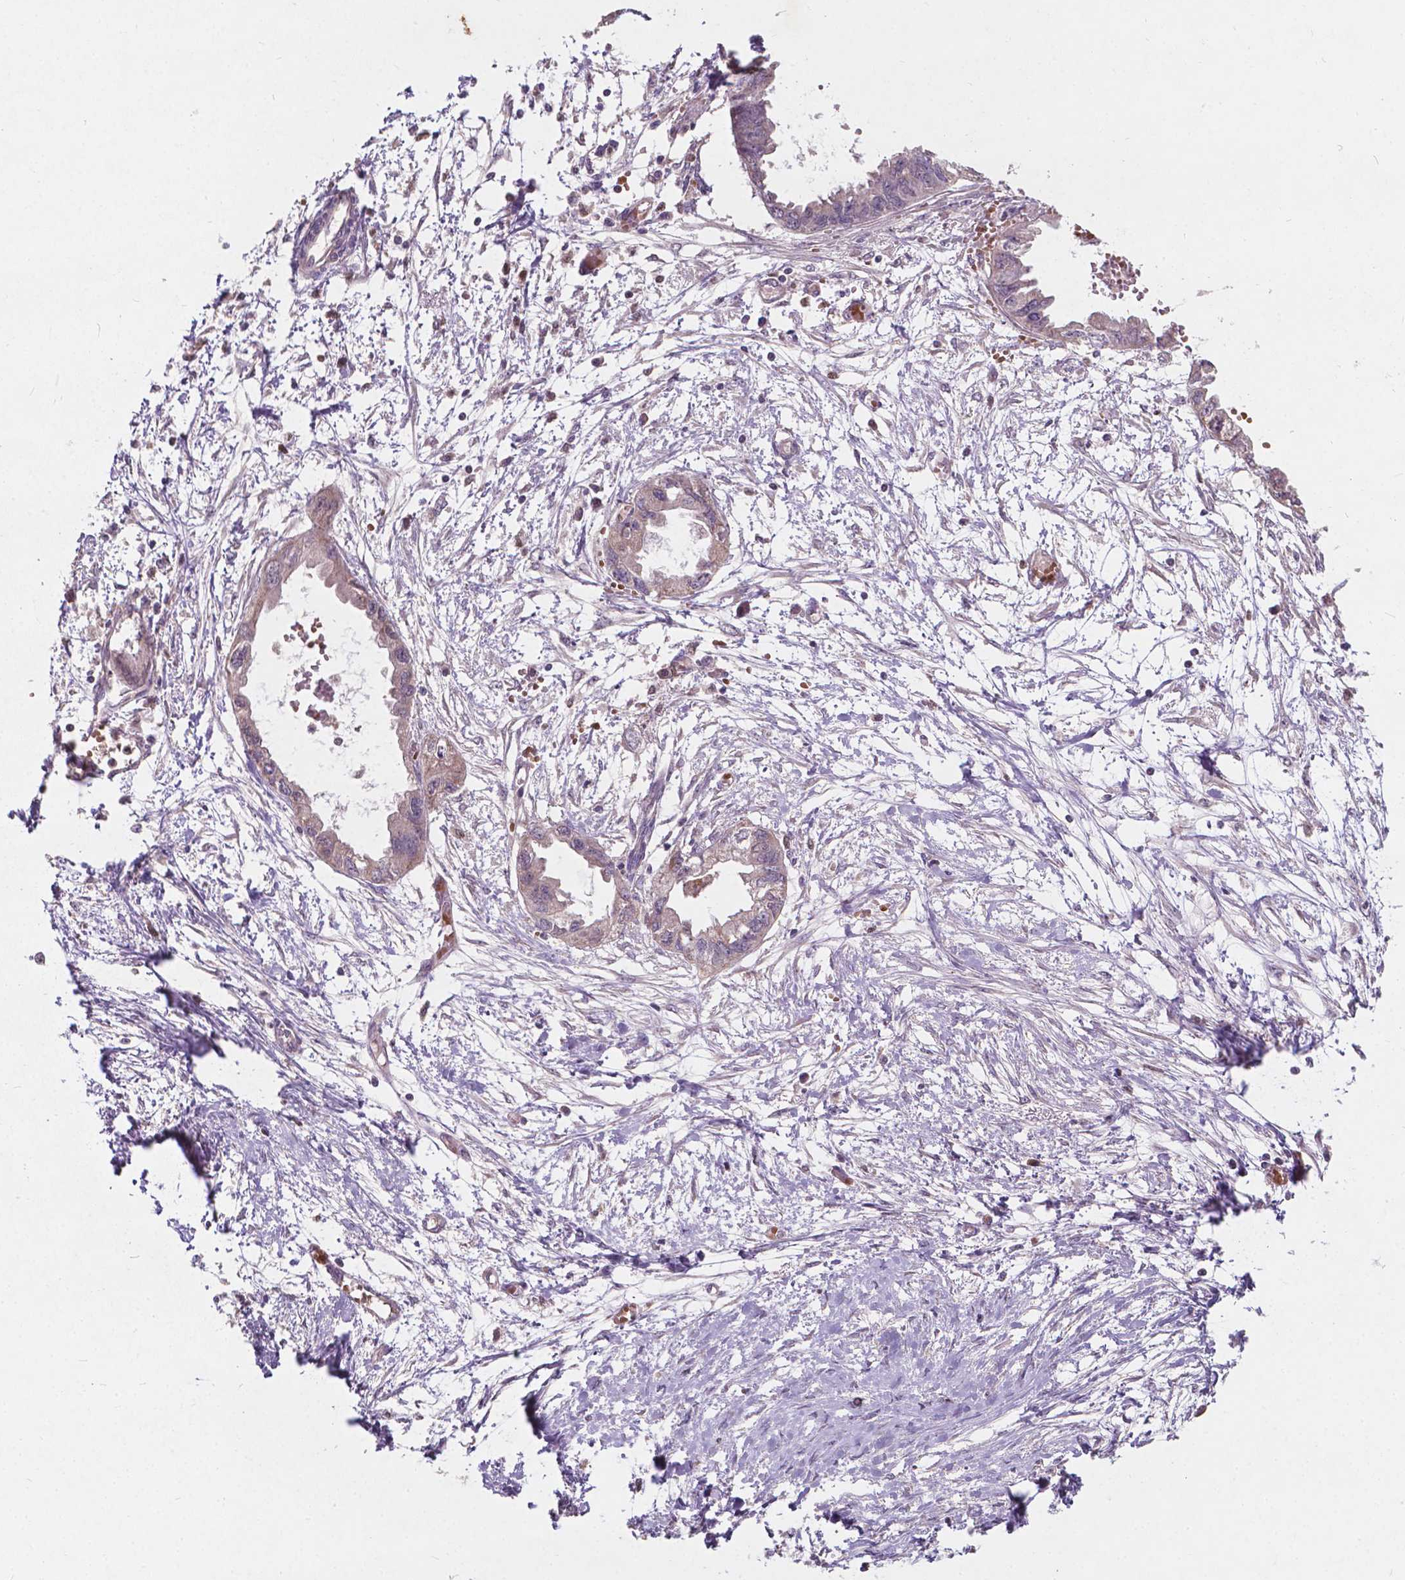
{"staining": {"intensity": "weak", "quantity": "25%-75%", "location": "cytoplasmic/membranous"}, "tissue": "endometrial cancer", "cell_type": "Tumor cells", "image_type": "cancer", "snomed": [{"axis": "morphology", "description": "Adenocarcinoma, NOS"}, {"axis": "morphology", "description": "Adenocarcinoma, metastatic, NOS"}, {"axis": "topography", "description": "Adipose tissue"}, {"axis": "topography", "description": "Endometrium"}], "caption": "Immunohistochemistry photomicrograph of adenocarcinoma (endometrial) stained for a protein (brown), which displays low levels of weak cytoplasmic/membranous expression in about 25%-75% of tumor cells.", "gene": "DUSP16", "patient": {"sex": "female", "age": 67}}